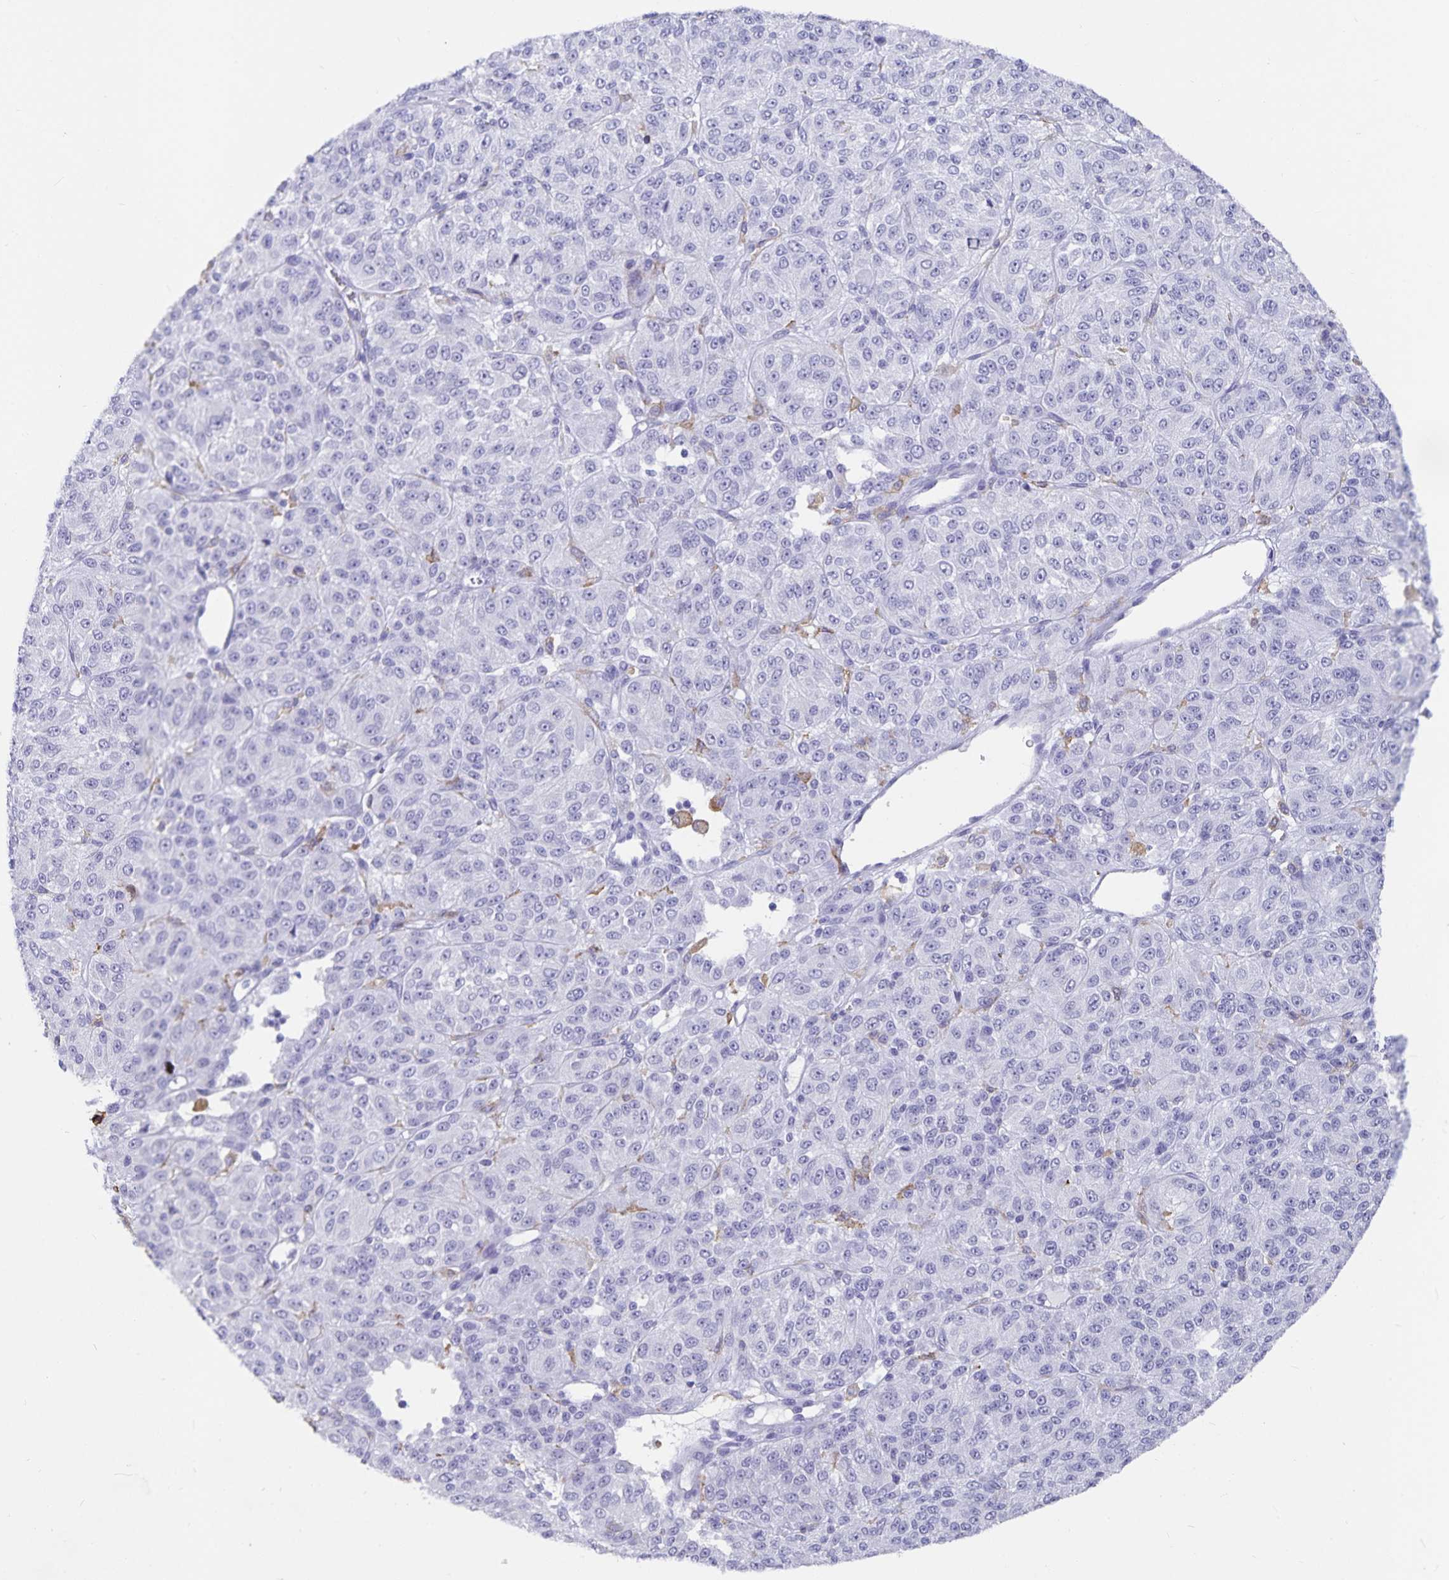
{"staining": {"intensity": "negative", "quantity": "none", "location": "none"}, "tissue": "melanoma", "cell_type": "Tumor cells", "image_type": "cancer", "snomed": [{"axis": "morphology", "description": "Malignant melanoma, Metastatic site"}, {"axis": "topography", "description": "Brain"}], "caption": "Photomicrograph shows no significant protein staining in tumor cells of melanoma.", "gene": "PLAC1", "patient": {"sex": "female", "age": 56}}